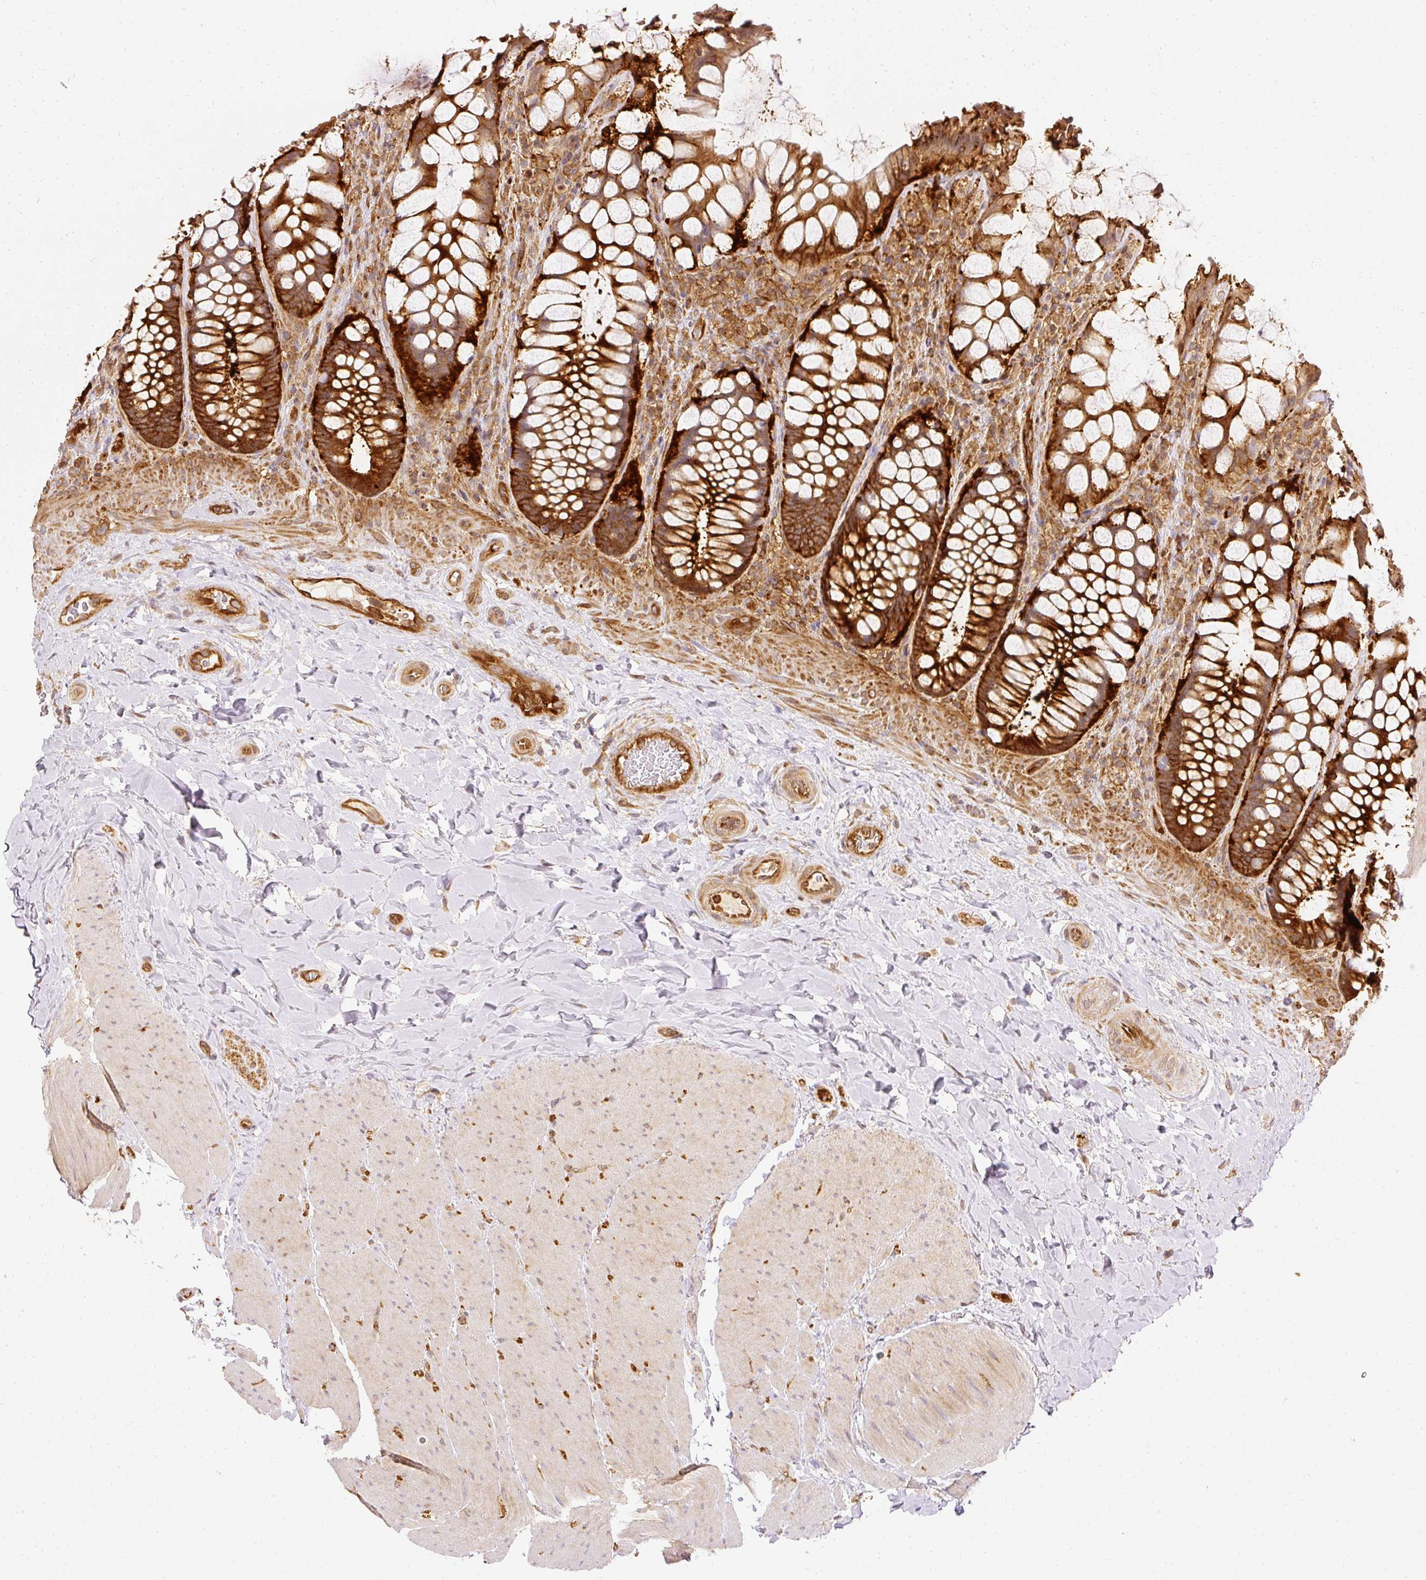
{"staining": {"intensity": "strong", "quantity": ">75%", "location": "cytoplasmic/membranous"}, "tissue": "rectum", "cell_type": "Glandular cells", "image_type": "normal", "snomed": [{"axis": "morphology", "description": "Normal tissue, NOS"}, {"axis": "topography", "description": "Rectum"}], "caption": "An IHC micrograph of unremarkable tissue is shown. Protein staining in brown labels strong cytoplasmic/membranous positivity in rectum within glandular cells. The staining is performed using DAB (3,3'-diaminobenzidine) brown chromogen to label protein expression. The nuclei are counter-stained blue using hematoxylin.", "gene": "ARMH3", "patient": {"sex": "female", "age": 58}}